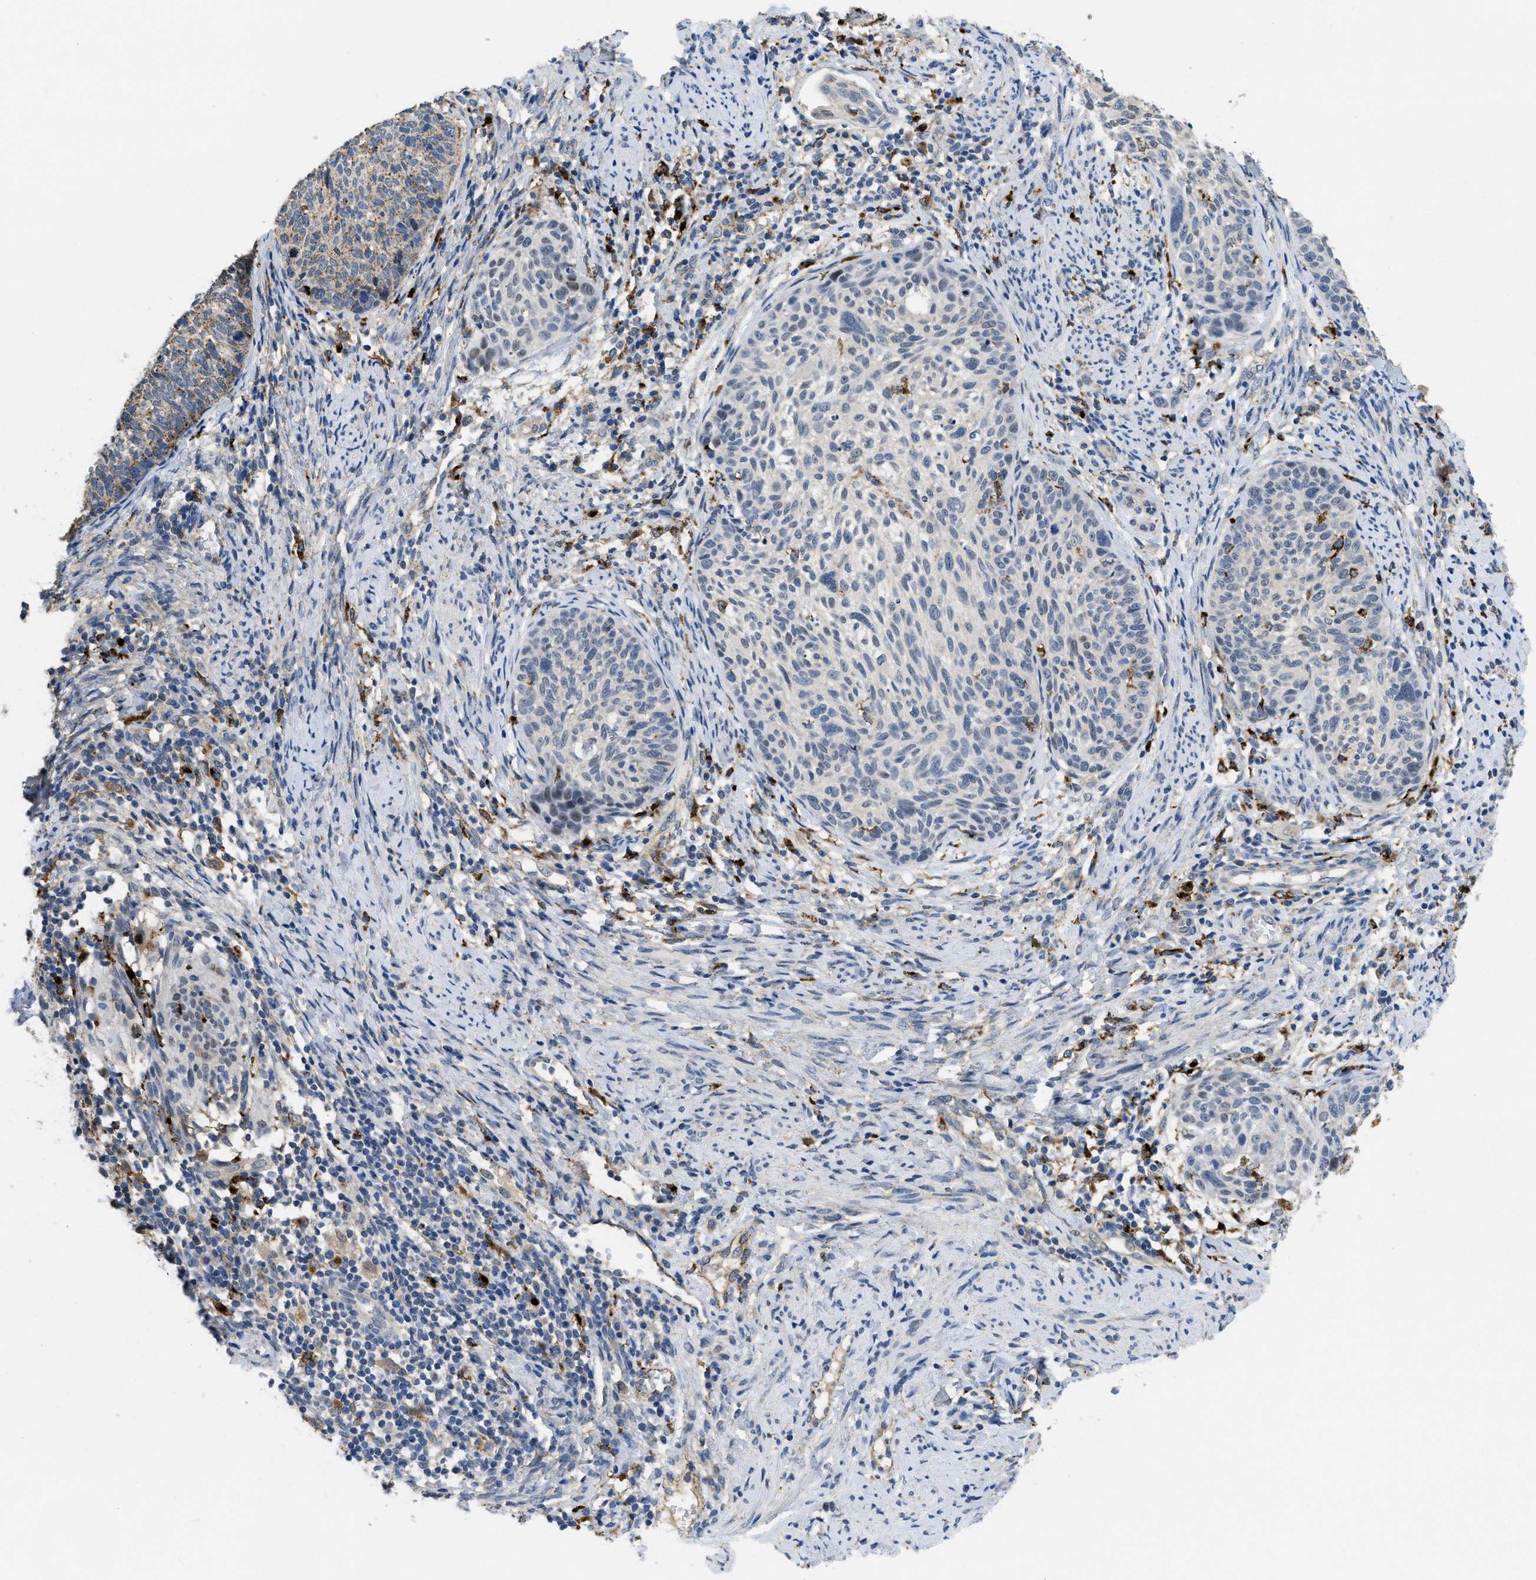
{"staining": {"intensity": "weak", "quantity": "<25%", "location": "cytoplasmic/membranous"}, "tissue": "cervical cancer", "cell_type": "Tumor cells", "image_type": "cancer", "snomed": [{"axis": "morphology", "description": "Squamous cell carcinoma, NOS"}, {"axis": "topography", "description": "Cervix"}], "caption": "This is a histopathology image of immunohistochemistry staining of cervical cancer, which shows no staining in tumor cells.", "gene": "BMPR2", "patient": {"sex": "female", "age": 70}}